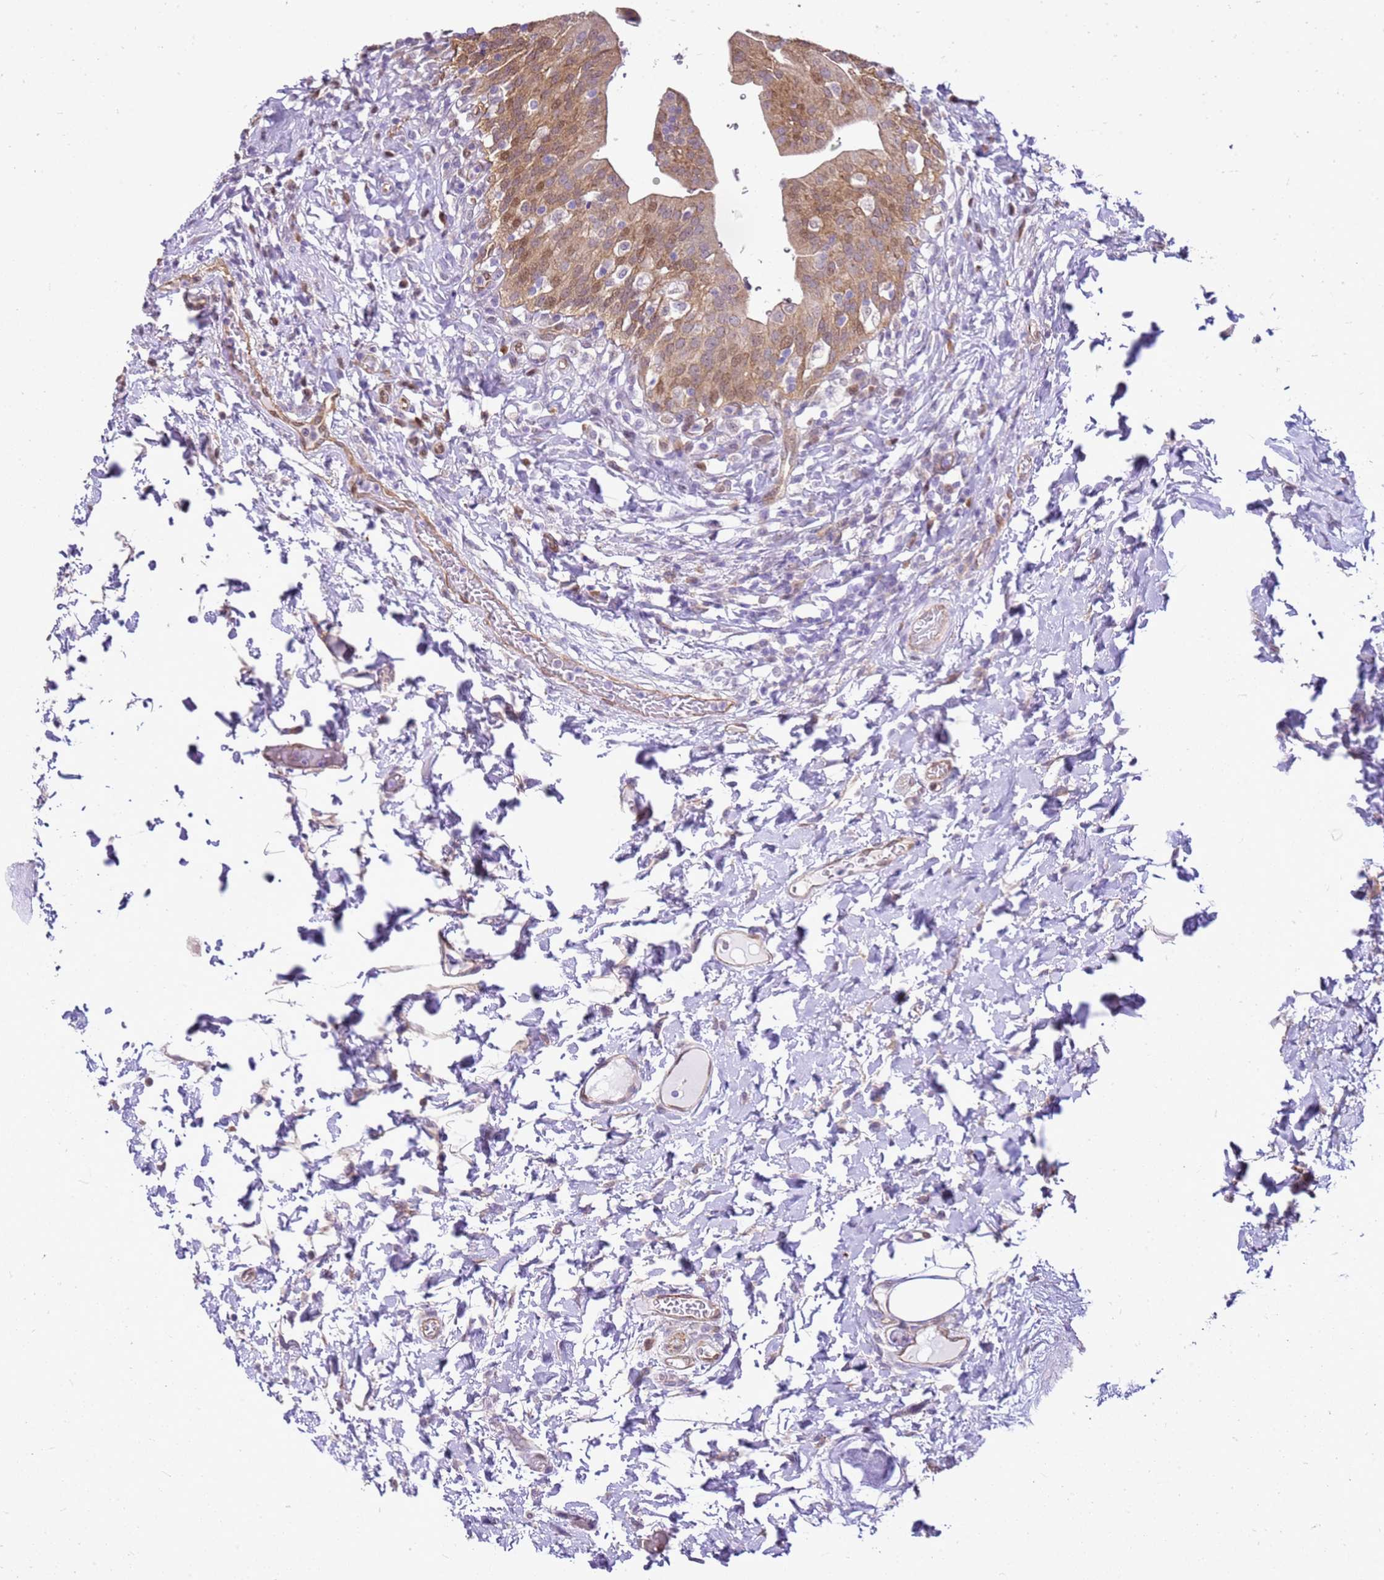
{"staining": {"intensity": "moderate", "quantity": ">75%", "location": "cytoplasmic/membranous"}, "tissue": "urinary bladder", "cell_type": "Urothelial cells", "image_type": "normal", "snomed": [{"axis": "morphology", "description": "Normal tissue, NOS"}, {"axis": "morphology", "description": "Inflammation, NOS"}, {"axis": "topography", "description": "Urinary bladder"}], "caption": "Moderate cytoplasmic/membranous positivity is present in approximately >75% of urothelial cells in benign urinary bladder. (DAB (3,3'-diaminobenzidine) = brown stain, brightfield microscopy at high magnification).", "gene": "YWHAE", "patient": {"sex": "male", "age": 64}}